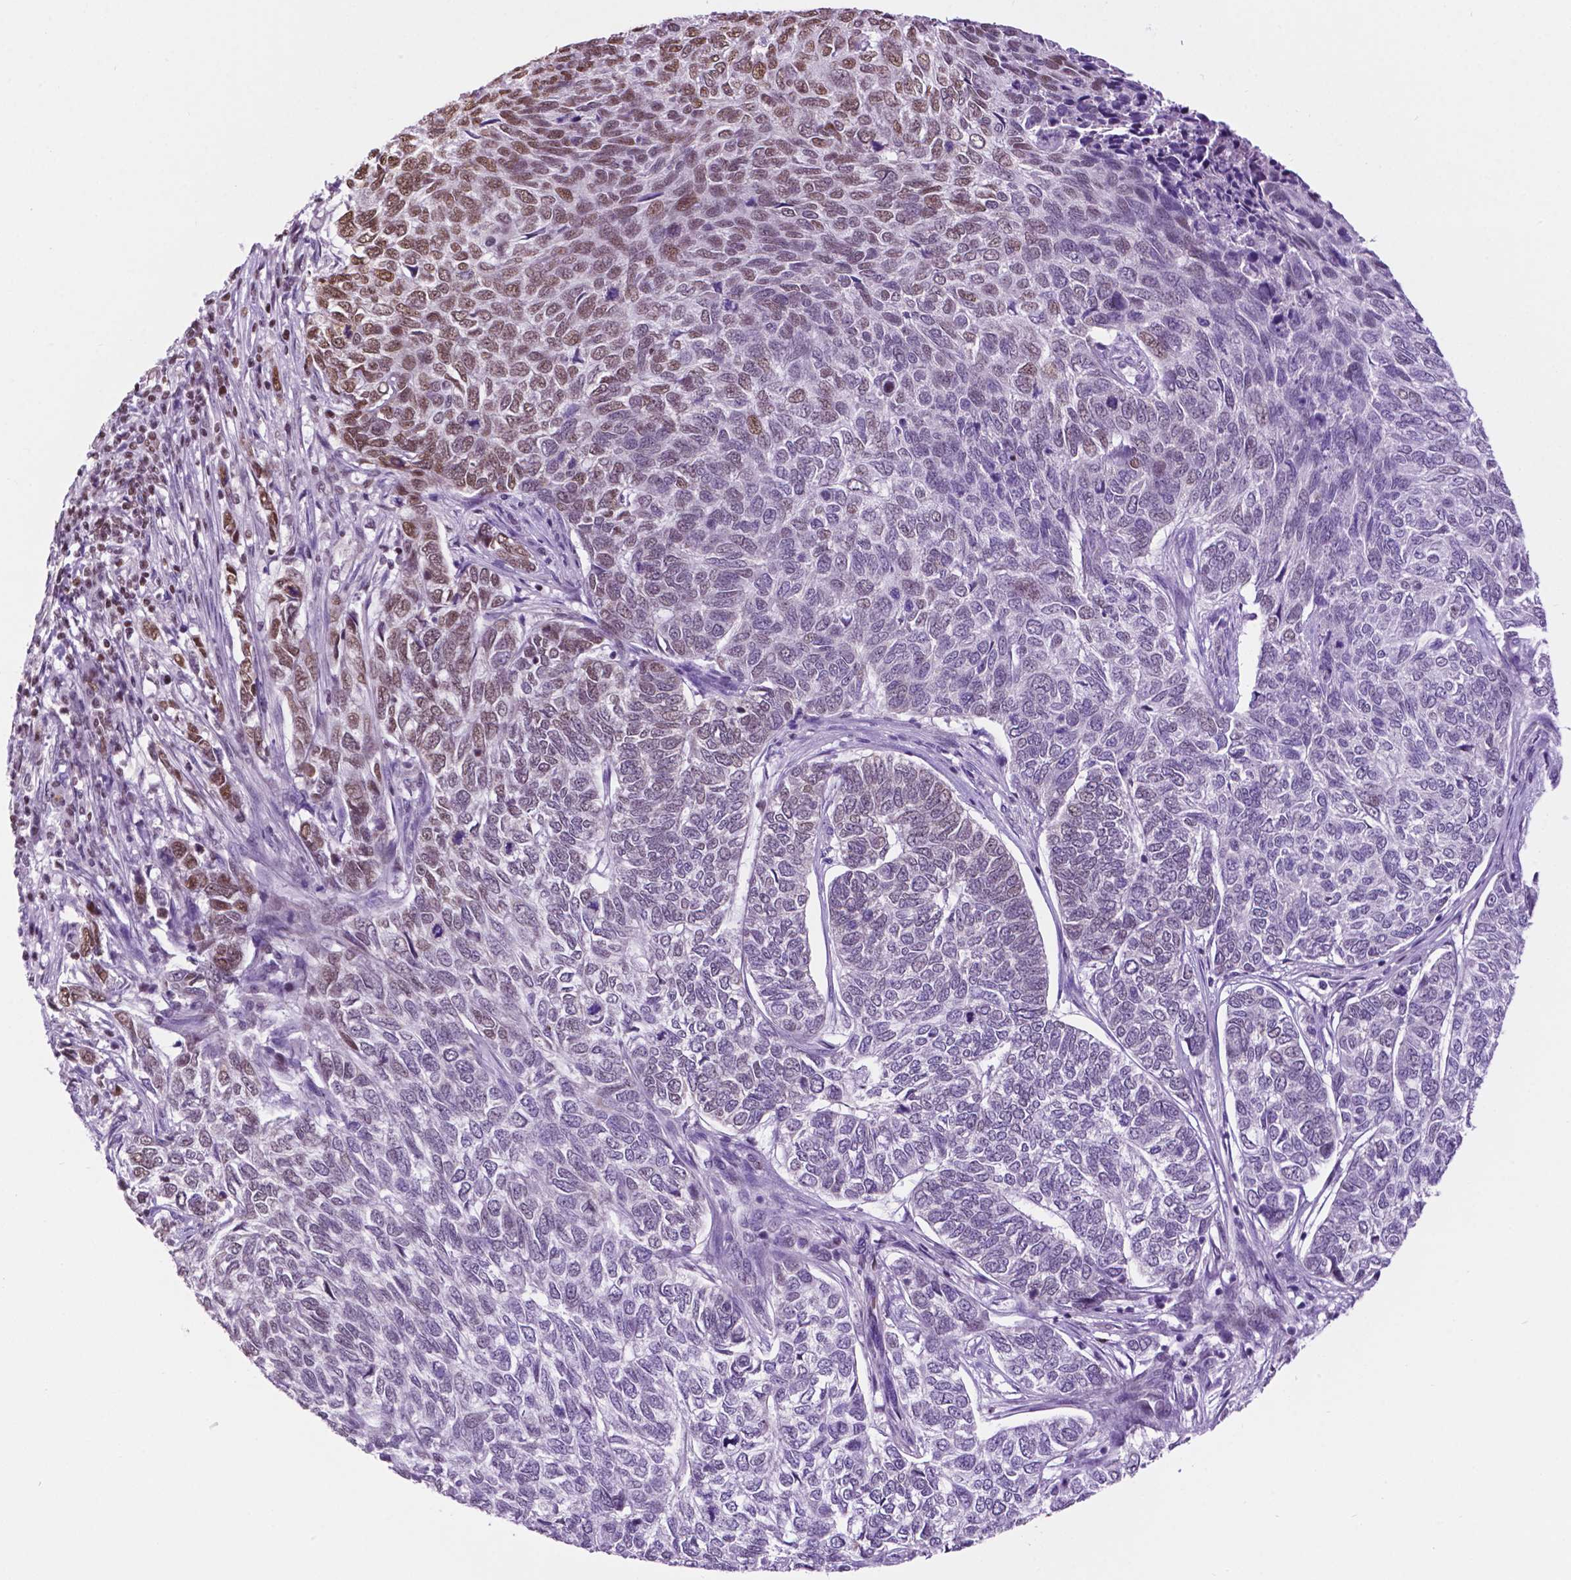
{"staining": {"intensity": "moderate", "quantity": "<25%", "location": "nuclear"}, "tissue": "skin cancer", "cell_type": "Tumor cells", "image_type": "cancer", "snomed": [{"axis": "morphology", "description": "Basal cell carcinoma"}, {"axis": "topography", "description": "Skin"}], "caption": "This micrograph shows immunohistochemistry (IHC) staining of human skin cancer, with low moderate nuclear staining in about <25% of tumor cells.", "gene": "COL23A1", "patient": {"sex": "female", "age": 65}}